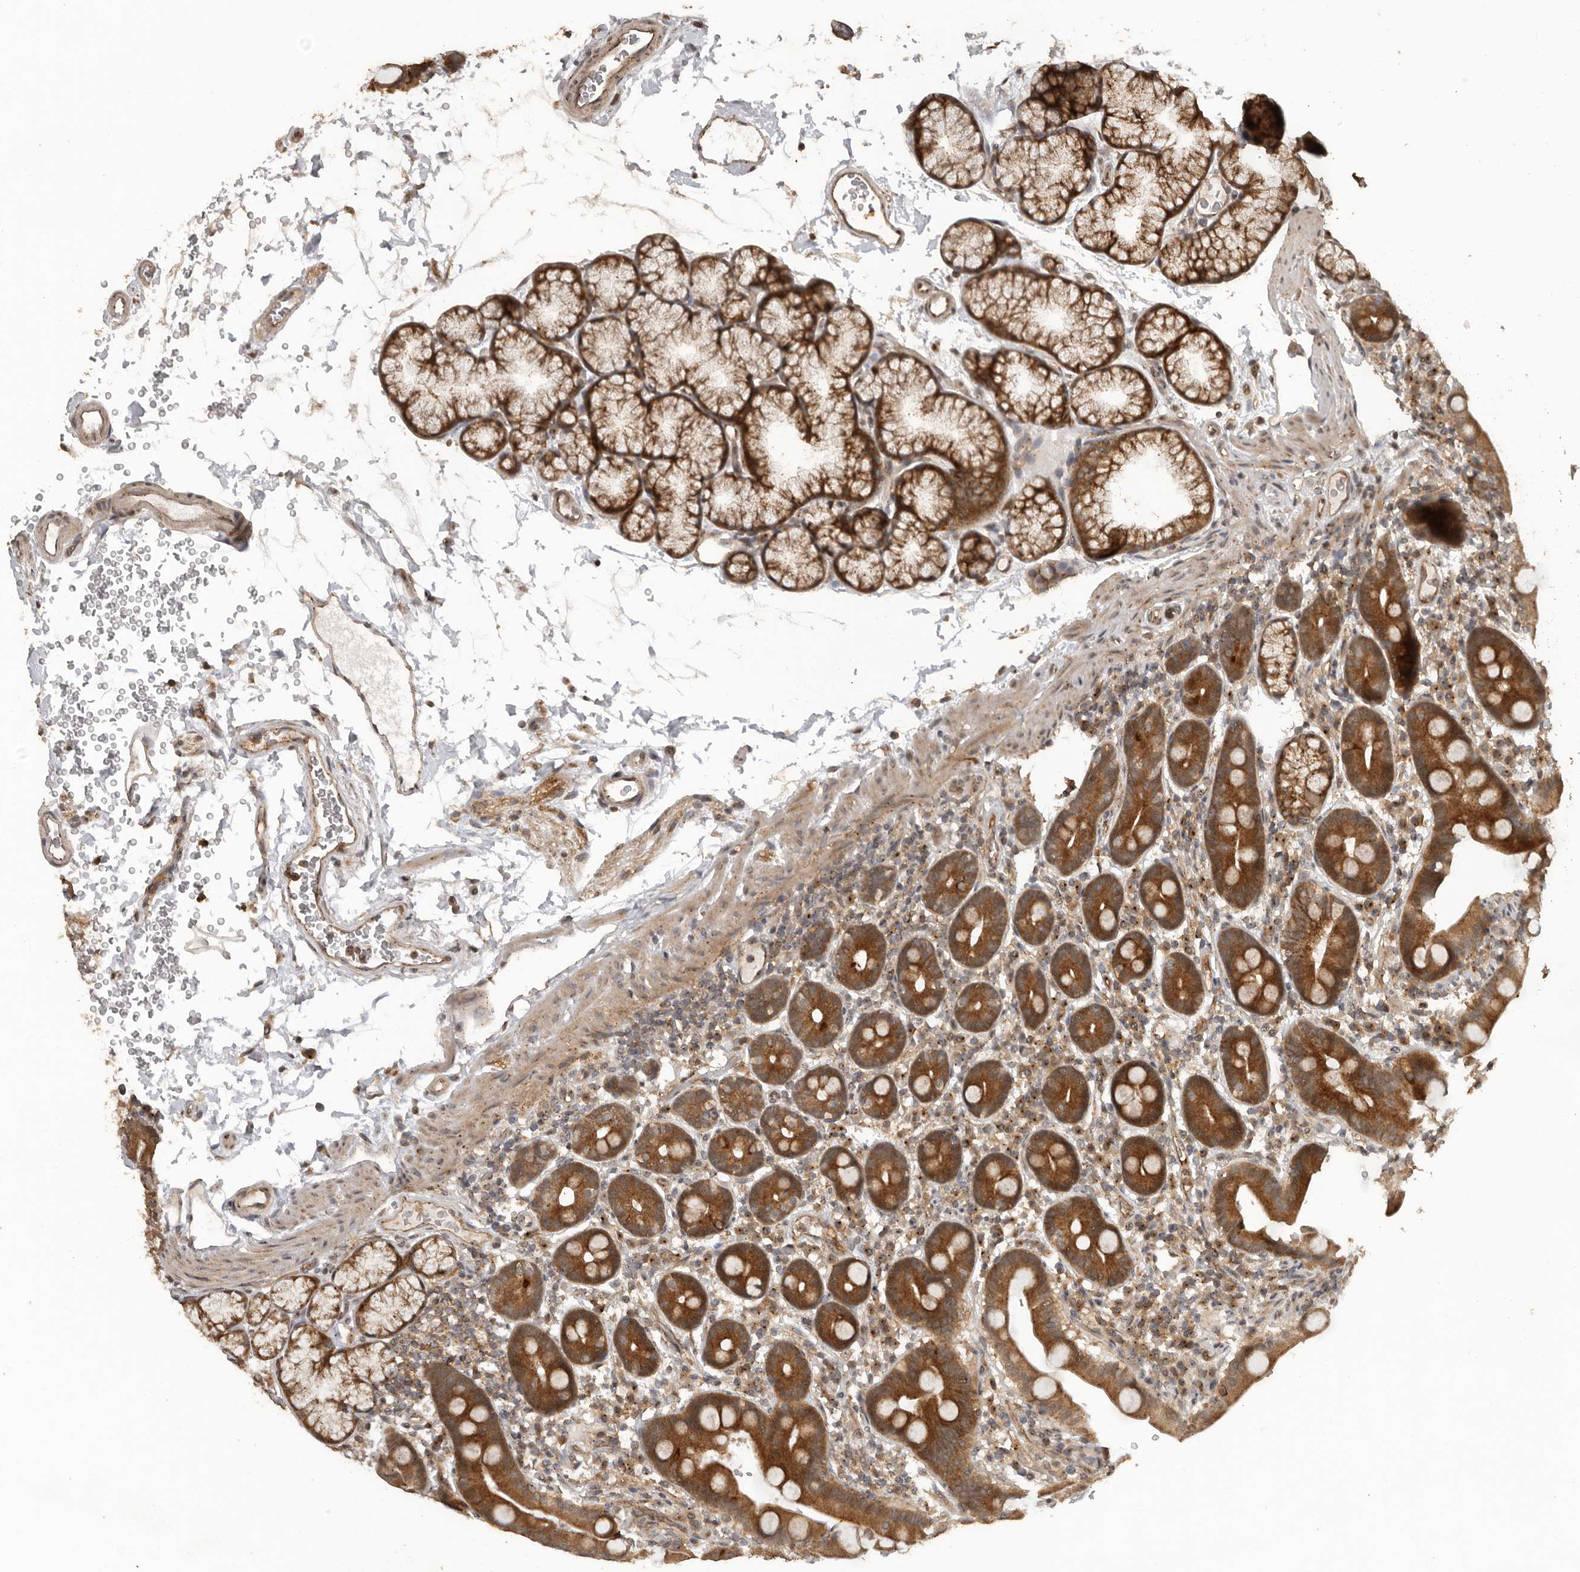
{"staining": {"intensity": "strong", "quantity": ">75%", "location": "cytoplasmic/membranous"}, "tissue": "duodenum", "cell_type": "Glandular cells", "image_type": "normal", "snomed": [{"axis": "morphology", "description": "Normal tissue, NOS"}, {"axis": "topography", "description": "Duodenum"}], "caption": "Immunohistochemical staining of unremarkable duodenum exhibits strong cytoplasmic/membranous protein positivity in about >75% of glandular cells. (DAB (3,3'-diaminobenzidine) IHC with brightfield microscopy, high magnification).", "gene": "CEP350", "patient": {"sex": "male", "age": 54}}